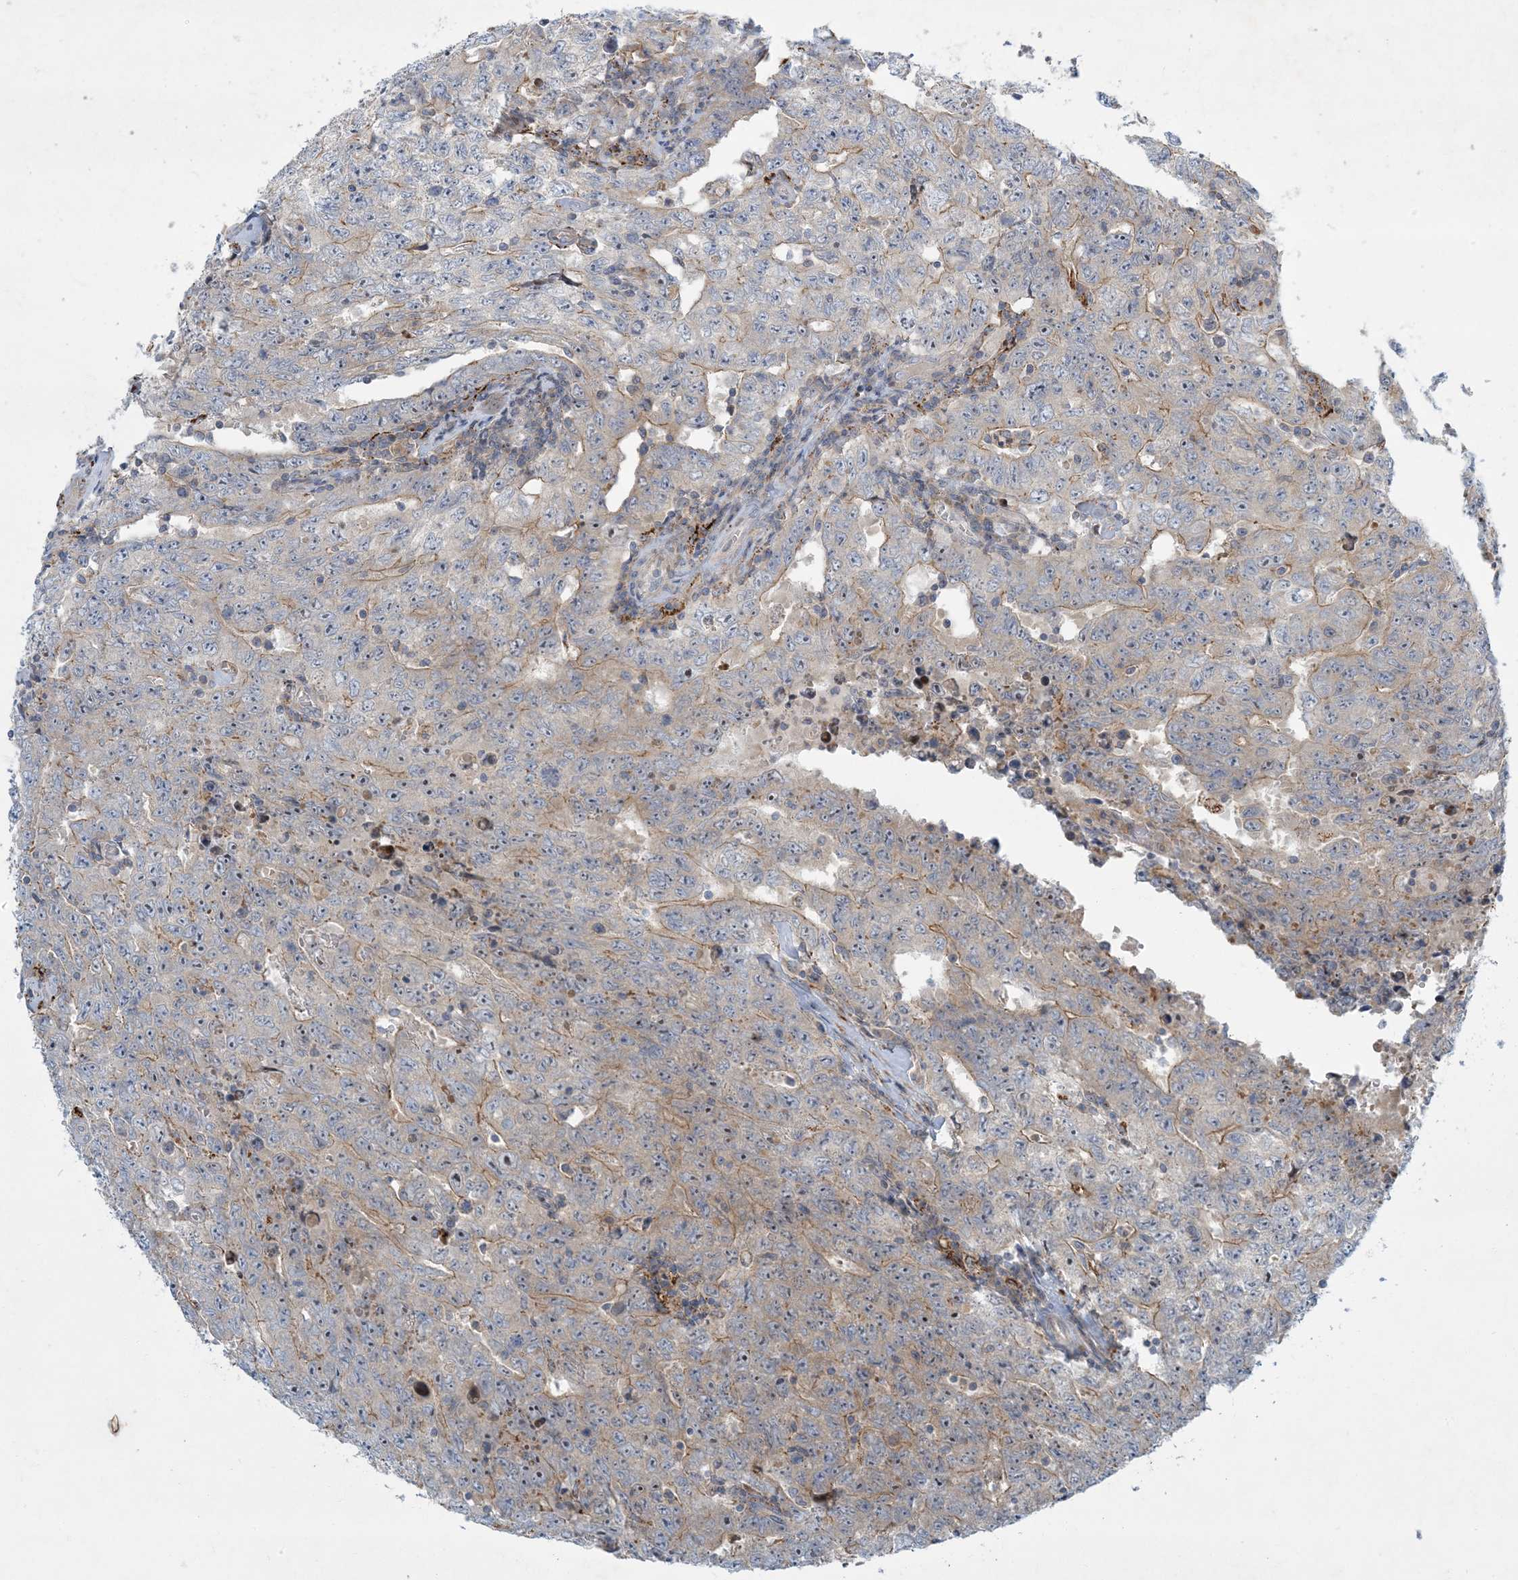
{"staining": {"intensity": "weak", "quantity": "25%-75%", "location": "cytoplasmic/membranous"}, "tissue": "testis cancer", "cell_type": "Tumor cells", "image_type": "cancer", "snomed": [{"axis": "morphology", "description": "Carcinoma, Embryonal, NOS"}, {"axis": "topography", "description": "Testis"}], "caption": "Testis embryonal carcinoma was stained to show a protein in brown. There is low levels of weak cytoplasmic/membranous positivity in approximately 25%-75% of tumor cells.", "gene": "LTN1", "patient": {"sex": "male", "age": 26}}